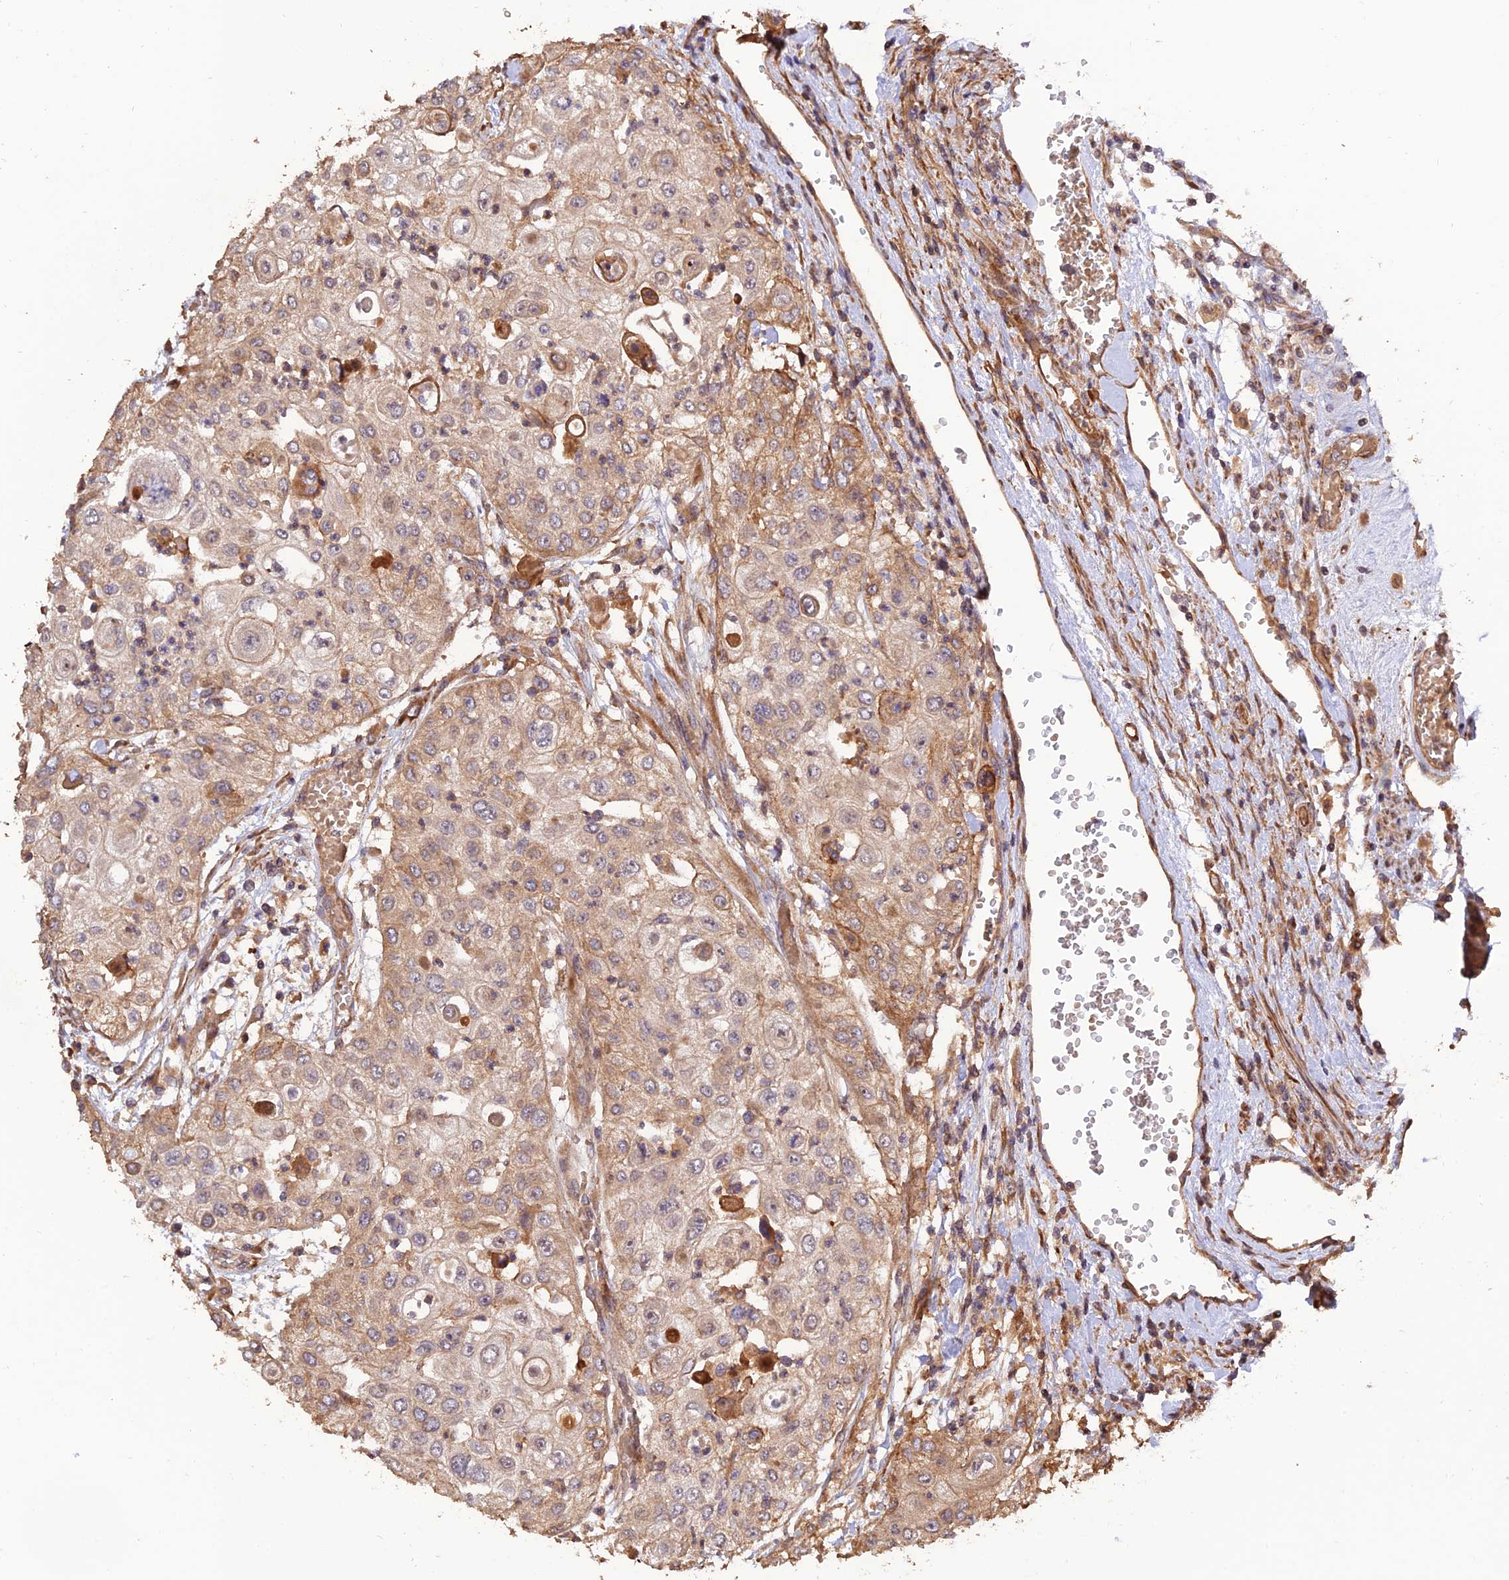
{"staining": {"intensity": "weak", "quantity": ">75%", "location": "cytoplasmic/membranous"}, "tissue": "urothelial cancer", "cell_type": "Tumor cells", "image_type": "cancer", "snomed": [{"axis": "morphology", "description": "Urothelial carcinoma, High grade"}, {"axis": "topography", "description": "Urinary bladder"}], "caption": "A high-resolution image shows IHC staining of urothelial cancer, which displays weak cytoplasmic/membranous positivity in about >75% of tumor cells.", "gene": "CREBL2", "patient": {"sex": "female", "age": 79}}